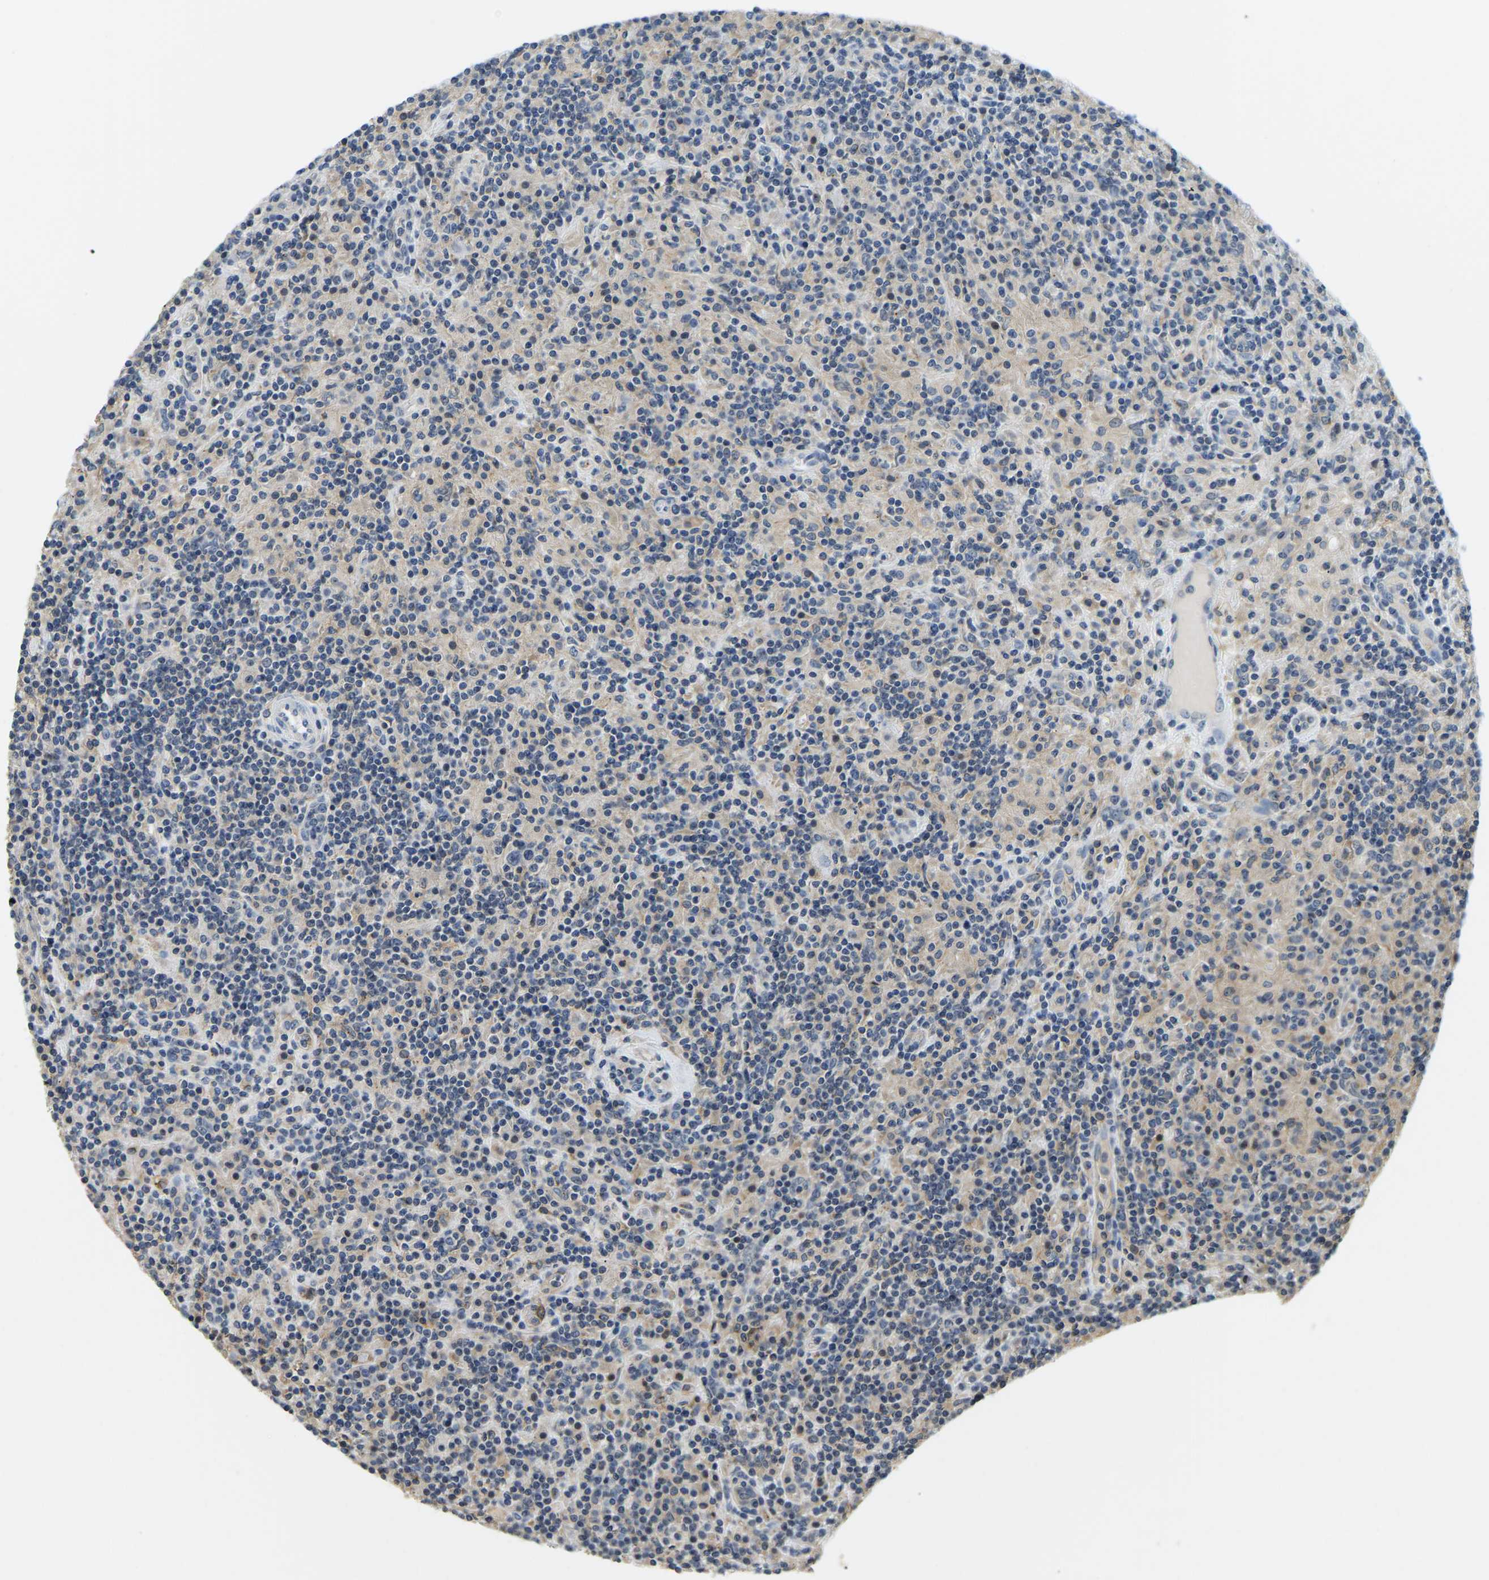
{"staining": {"intensity": "negative", "quantity": "none", "location": "none"}, "tissue": "lymphoma", "cell_type": "Tumor cells", "image_type": "cancer", "snomed": [{"axis": "morphology", "description": "Hodgkin's disease, NOS"}, {"axis": "topography", "description": "Lymph node"}], "caption": "The IHC image has no significant positivity in tumor cells of Hodgkin's disease tissue.", "gene": "RRP1", "patient": {"sex": "male", "age": 70}}